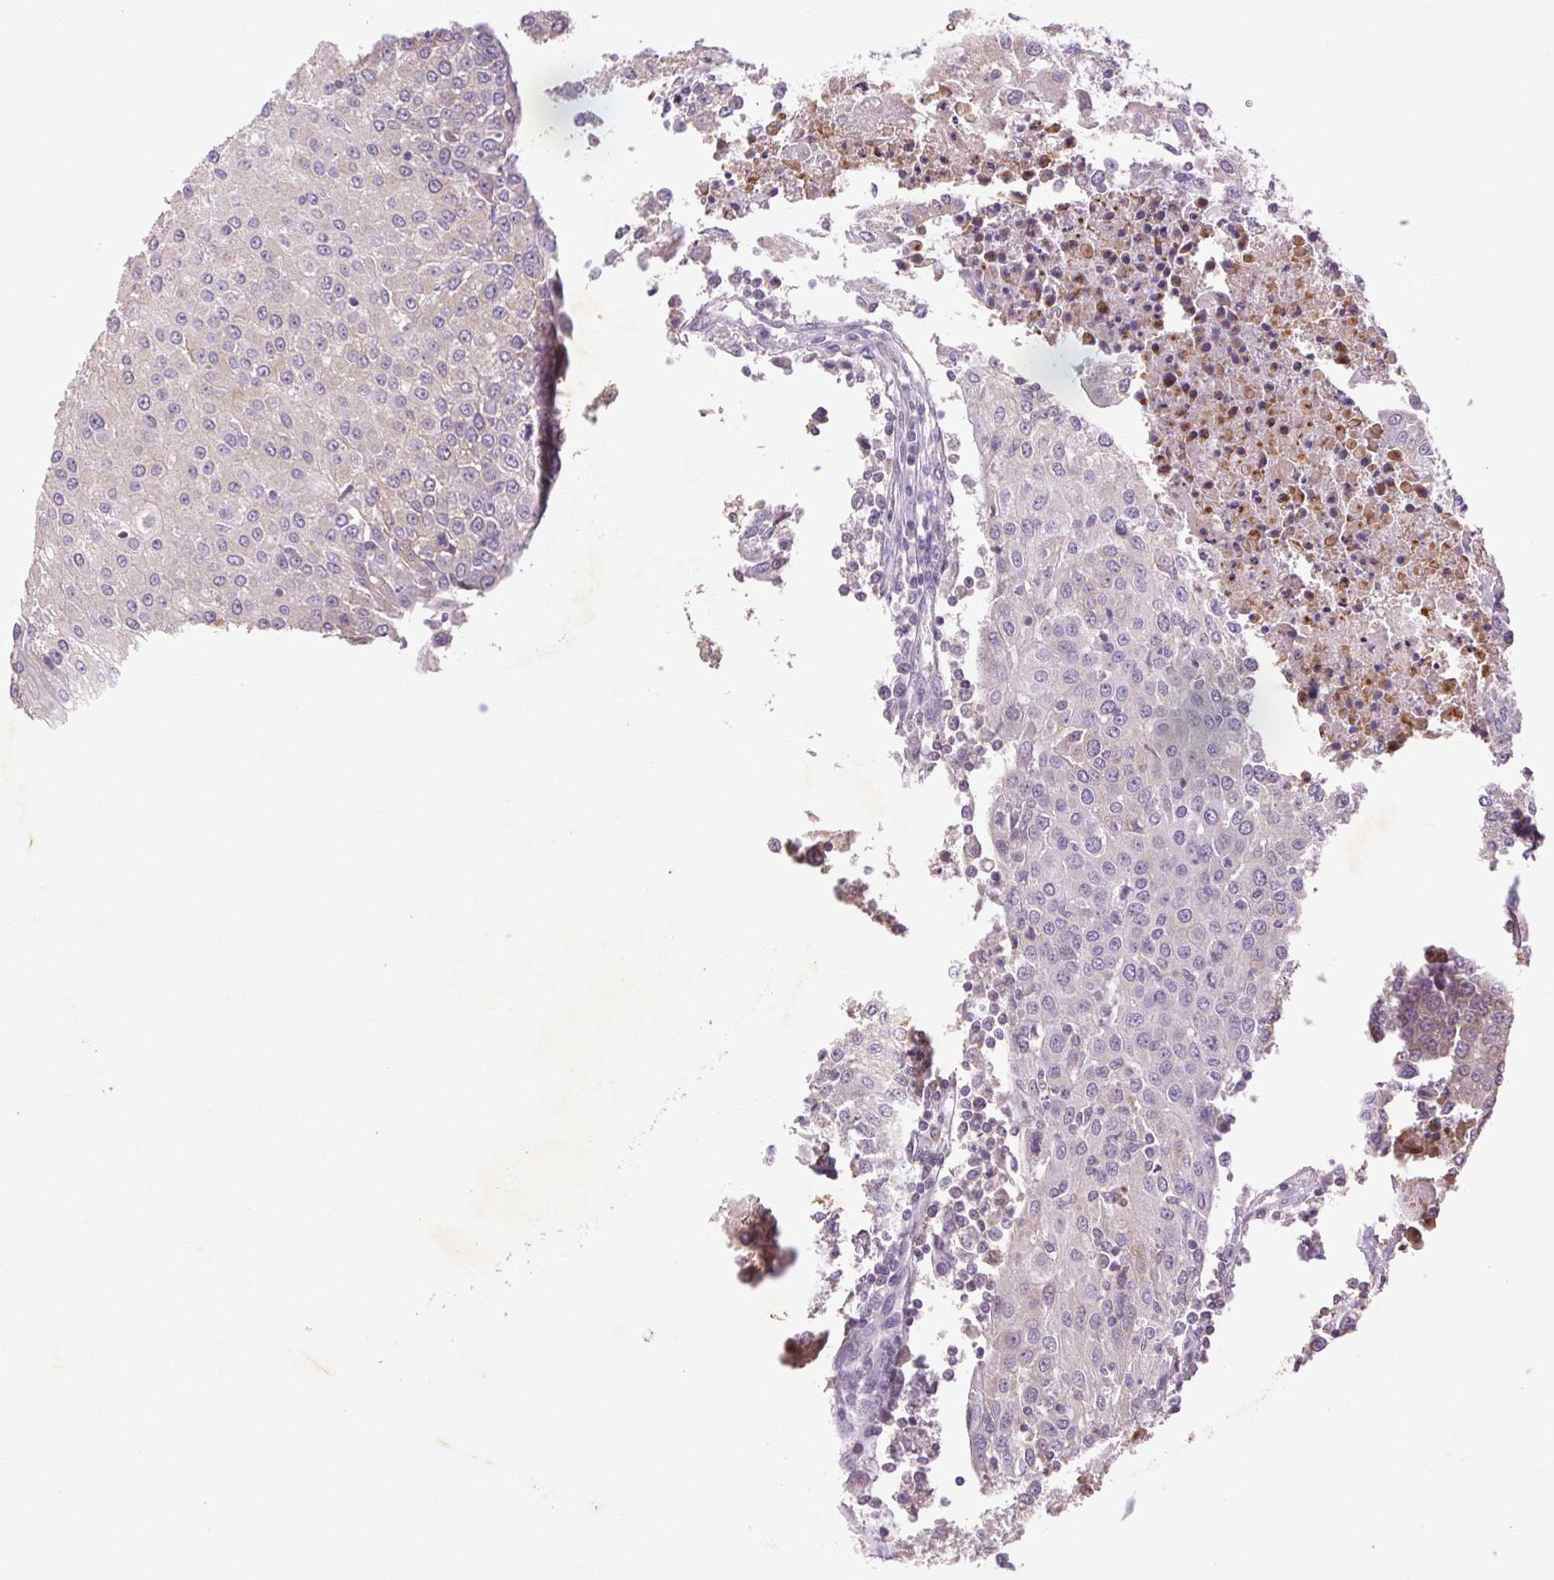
{"staining": {"intensity": "negative", "quantity": "none", "location": "none"}, "tissue": "urothelial cancer", "cell_type": "Tumor cells", "image_type": "cancer", "snomed": [{"axis": "morphology", "description": "Urothelial carcinoma, High grade"}, {"axis": "topography", "description": "Urinary bladder"}], "caption": "DAB (3,3'-diaminobenzidine) immunohistochemical staining of urothelial cancer shows no significant expression in tumor cells. (Stains: DAB immunohistochemistry with hematoxylin counter stain, Microscopy: brightfield microscopy at high magnification).", "gene": "FNDC7", "patient": {"sex": "female", "age": 85}}